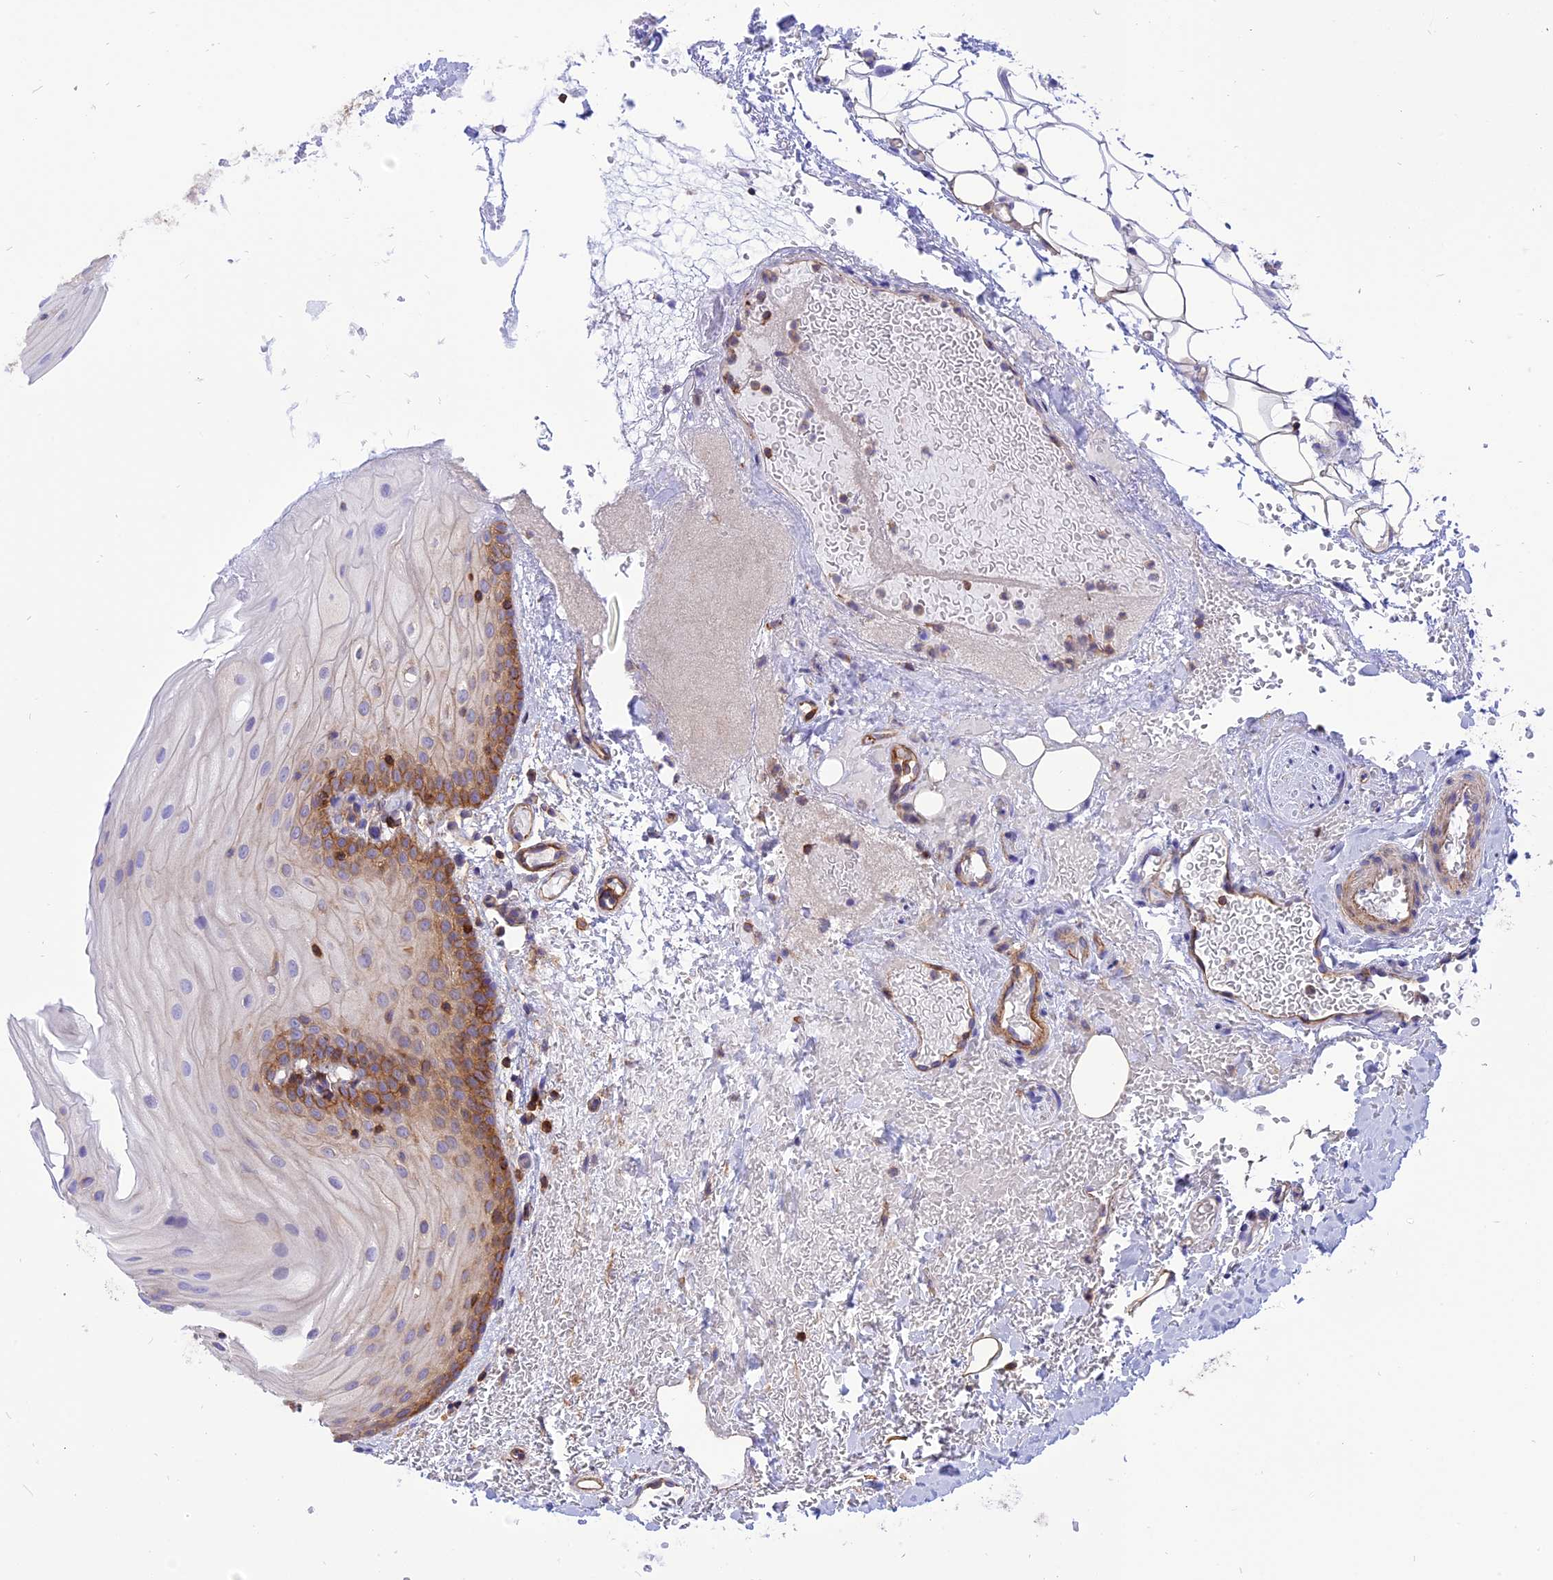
{"staining": {"intensity": "moderate", "quantity": "25%-75%", "location": "cytoplasmic/membranous"}, "tissue": "oral mucosa", "cell_type": "Squamous epithelial cells", "image_type": "normal", "snomed": [{"axis": "morphology", "description": "Normal tissue, NOS"}, {"axis": "topography", "description": "Oral tissue"}], "caption": "Oral mucosa stained with DAB immunohistochemistry (IHC) shows medium levels of moderate cytoplasmic/membranous staining in about 25%-75% of squamous epithelial cells.", "gene": "SEPTIN9", "patient": {"sex": "female", "age": 70}}